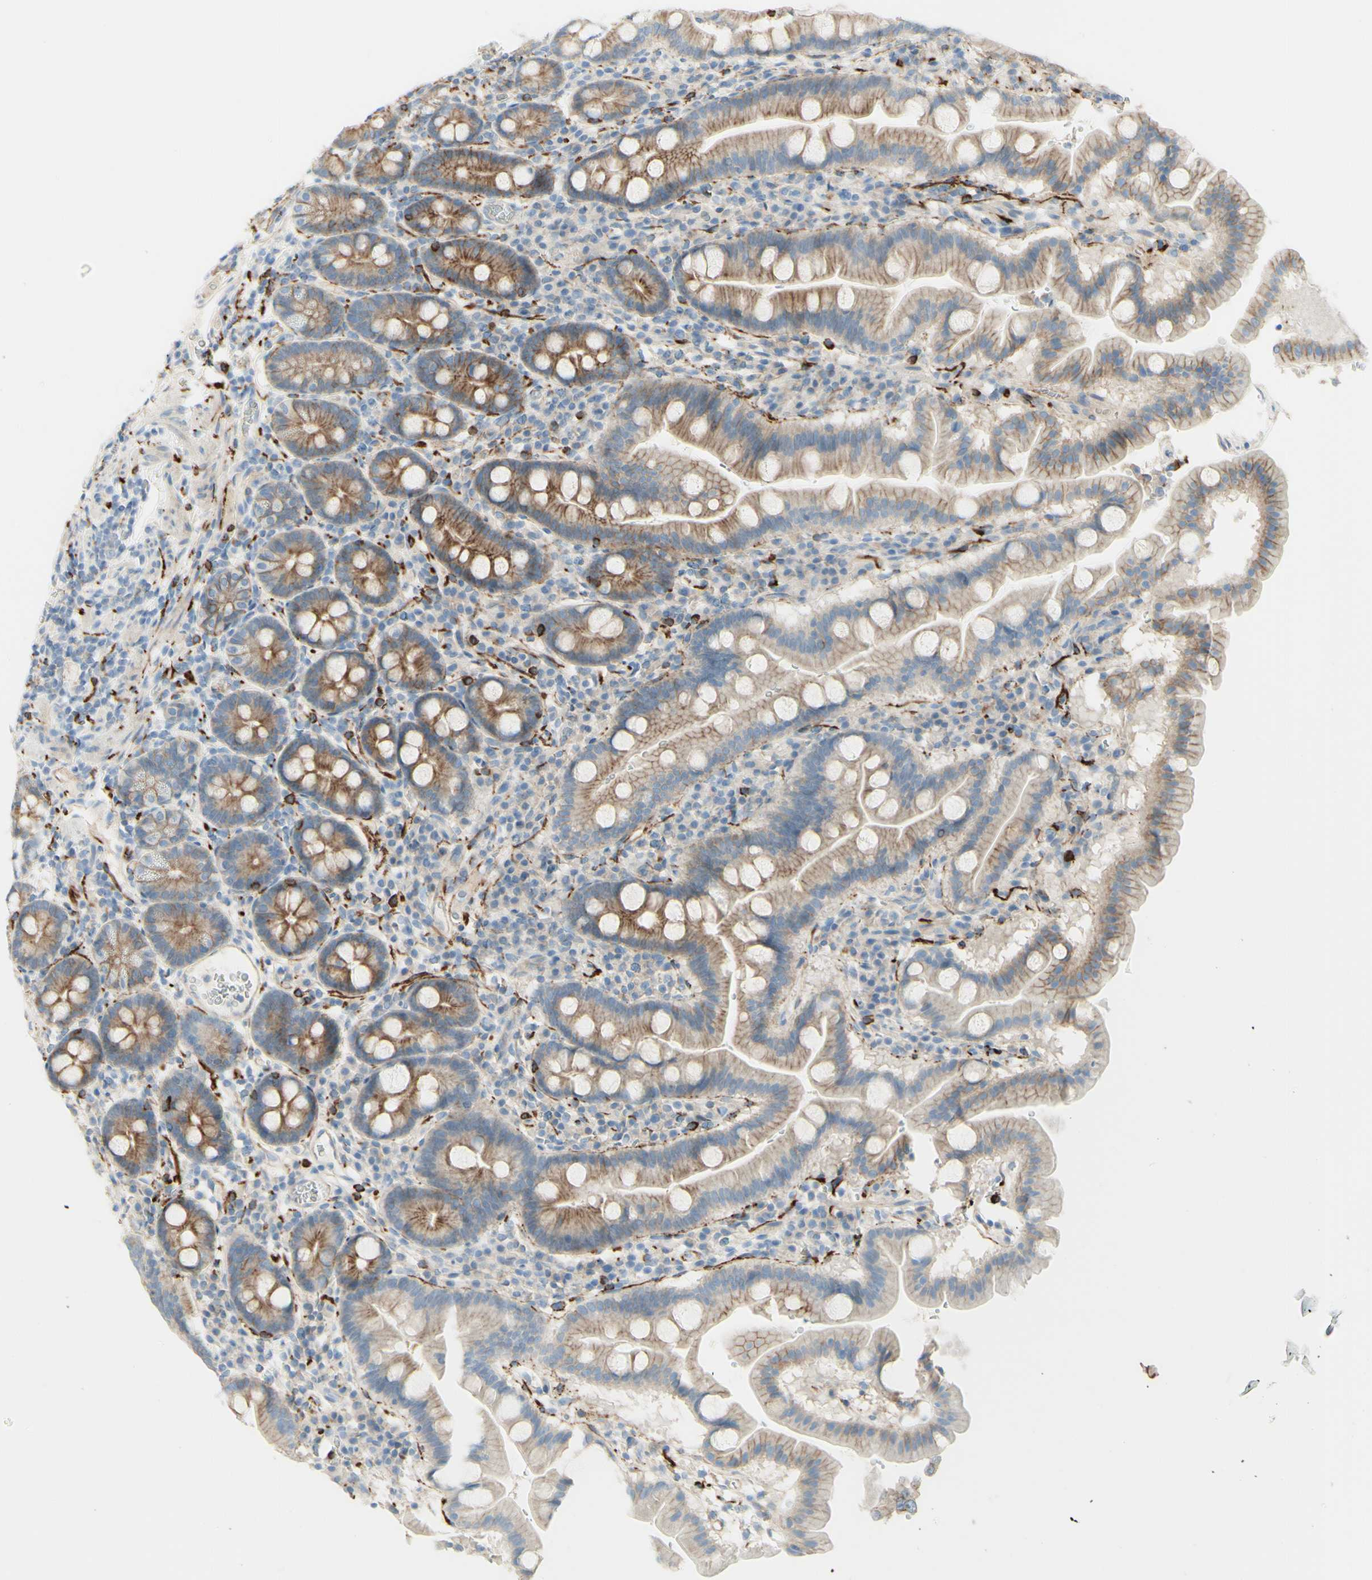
{"staining": {"intensity": "weak", "quantity": "25%-75%", "location": "cytoplasmic/membranous"}, "tissue": "duodenum", "cell_type": "Glandular cells", "image_type": "normal", "snomed": [{"axis": "morphology", "description": "Normal tissue, NOS"}, {"axis": "topography", "description": "Duodenum"}], "caption": "Weak cytoplasmic/membranous staining for a protein is appreciated in about 25%-75% of glandular cells of unremarkable duodenum using IHC.", "gene": "ALCAM", "patient": {"sex": "male", "age": 50}}